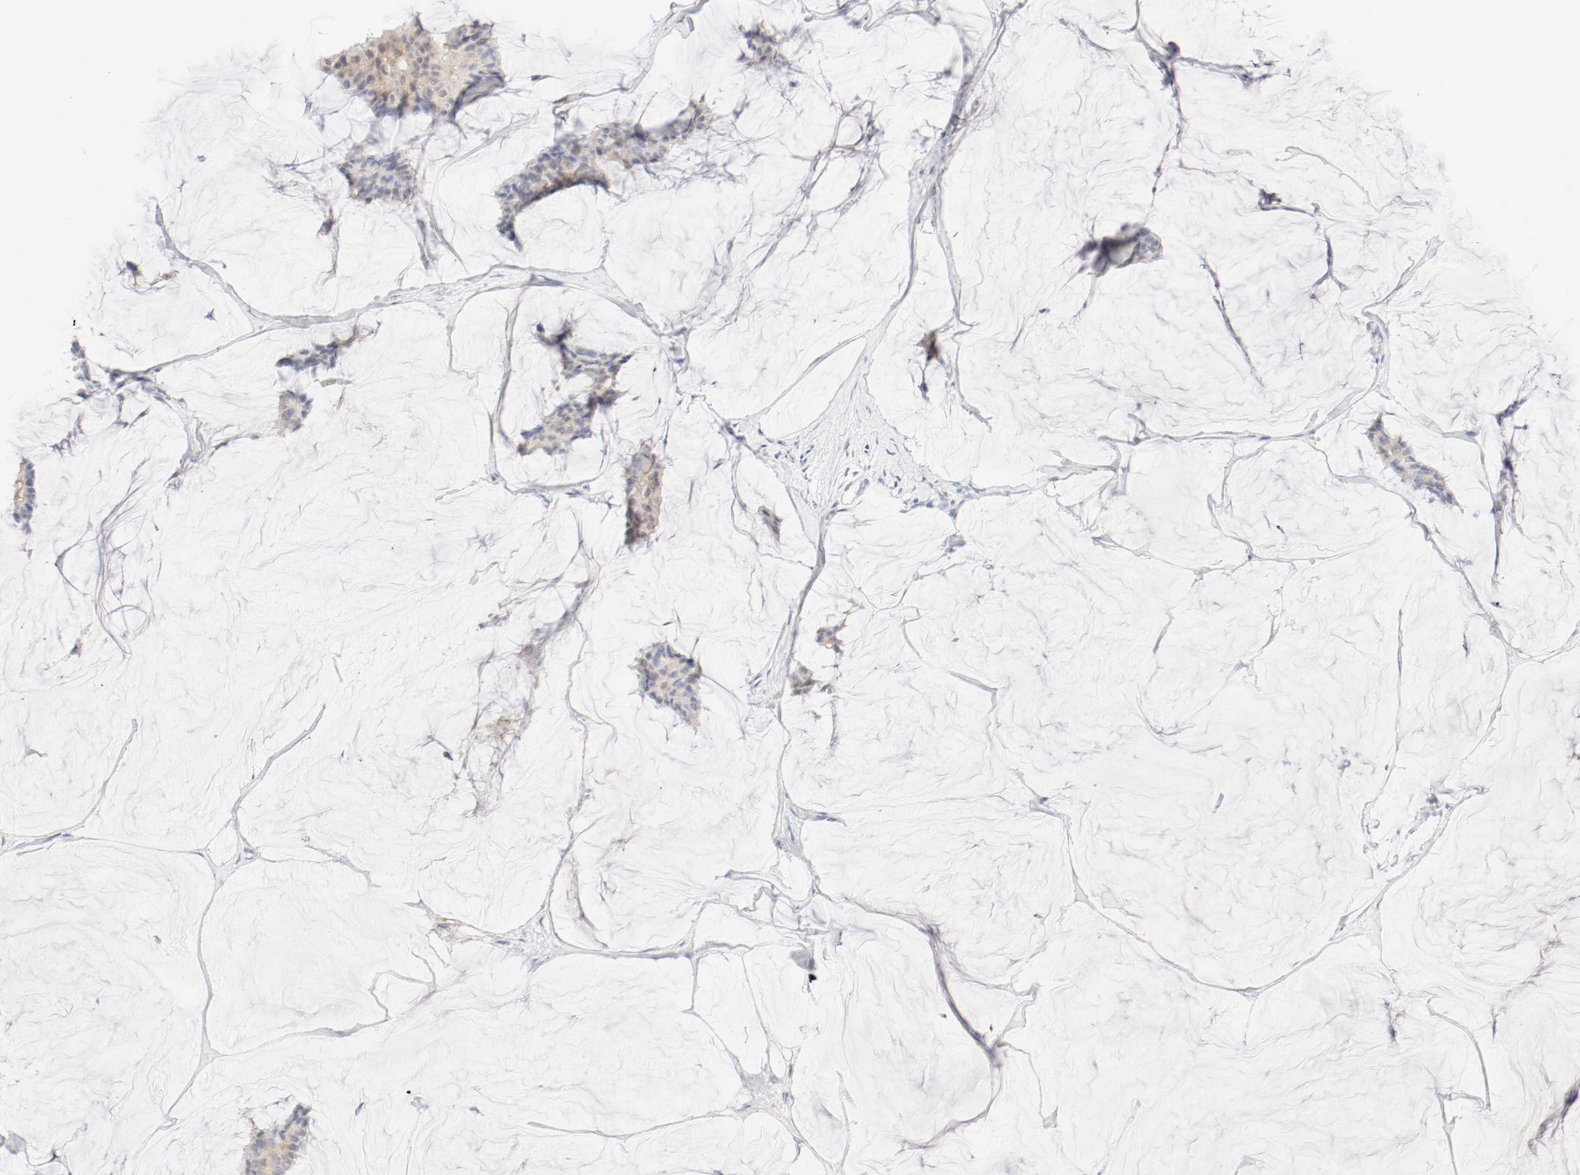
{"staining": {"intensity": "weak", "quantity": "25%-75%", "location": "cytoplasmic/membranous"}, "tissue": "breast cancer", "cell_type": "Tumor cells", "image_type": "cancer", "snomed": [{"axis": "morphology", "description": "Duct carcinoma"}, {"axis": "topography", "description": "Breast"}], "caption": "Breast cancer (intraductal carcinoma) was stained to show a protein in brown. There is low levels of weak cytoplasmic/membranous positivity in approximately 25%-75% of tumor cells. (DAB IHC, brown staining for protein, blue staining for nuclei).", "gene": "PGM1", "patient": {"sex": "female", "age": 93}}